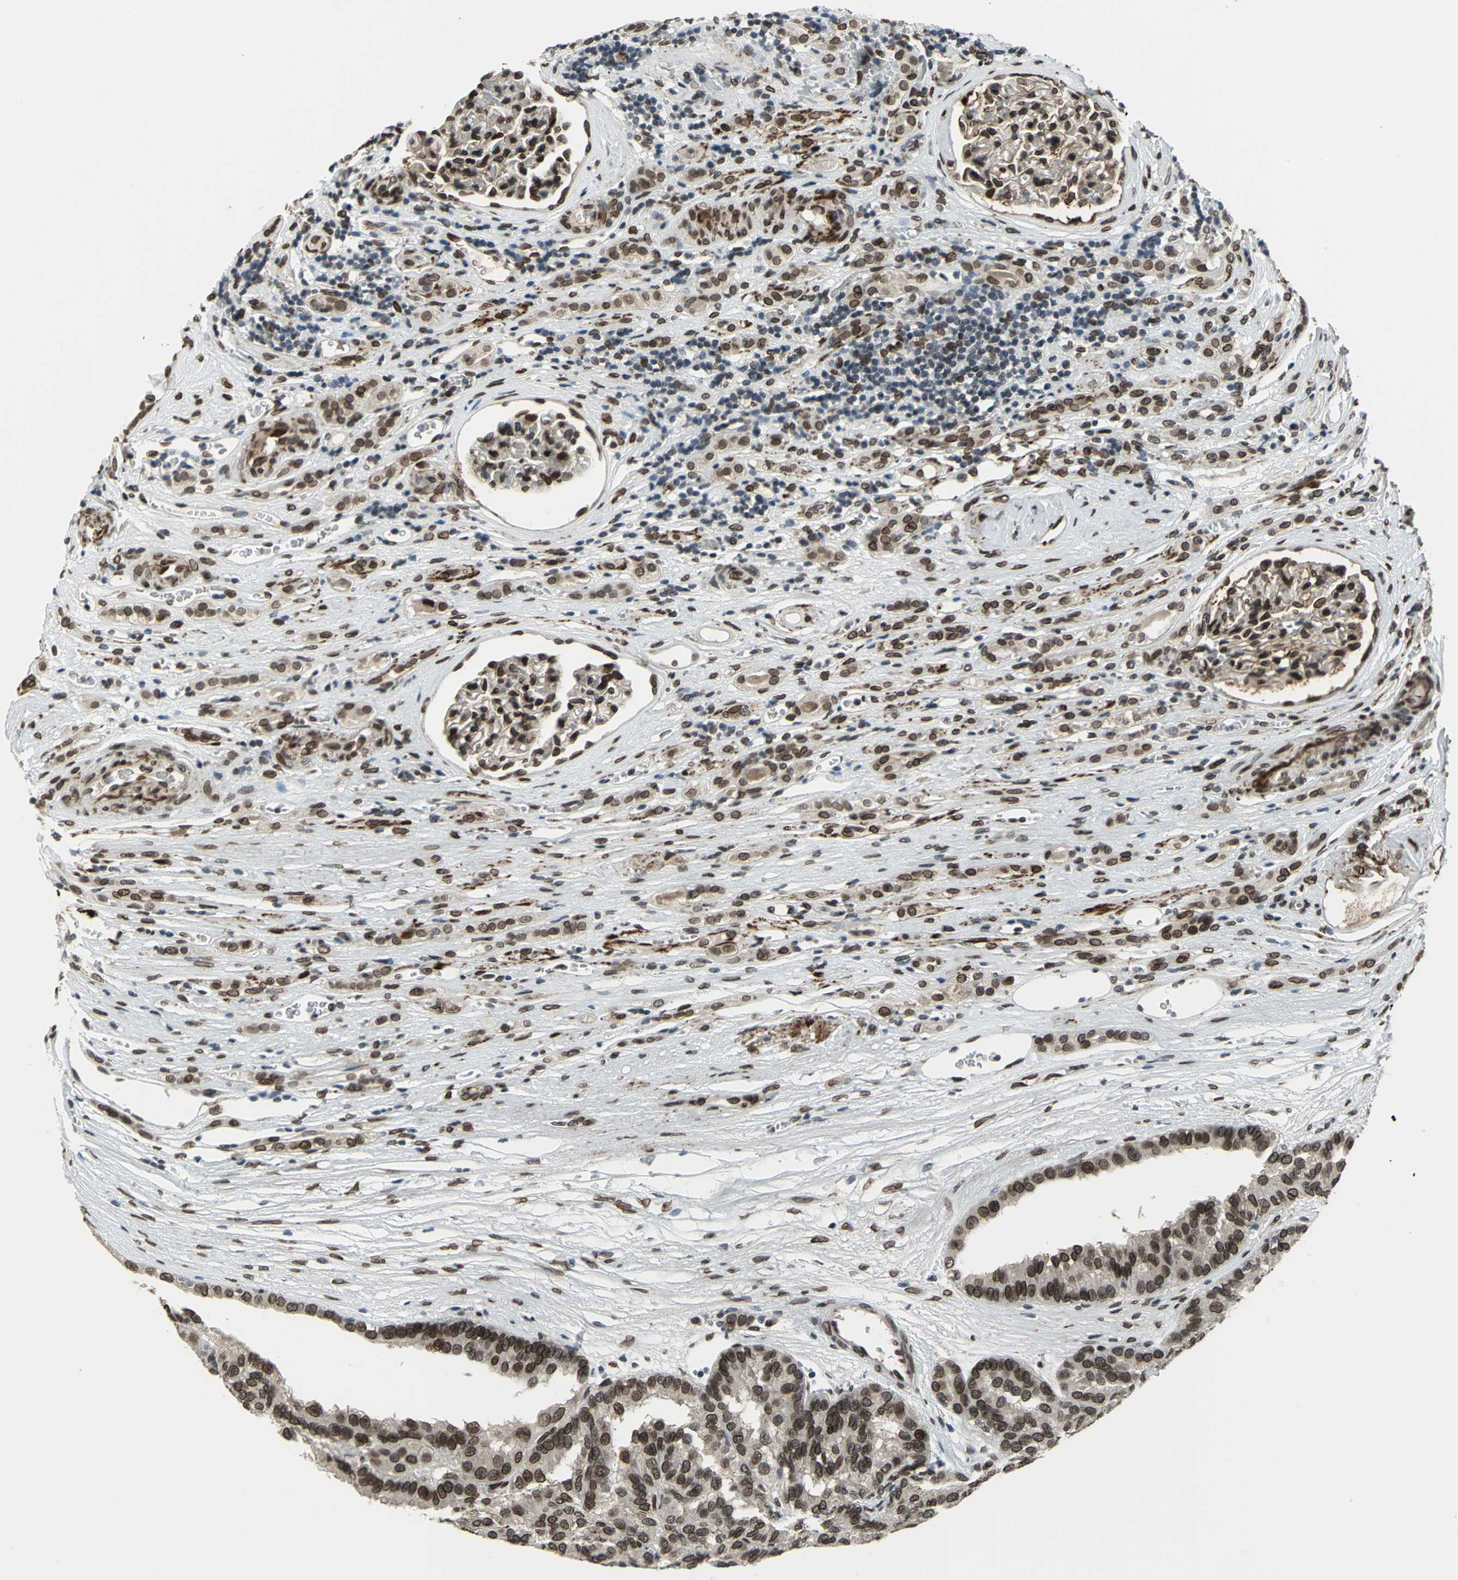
{"staining": {"intensity": "strong", "quantity": ">75%", "location": "cytoplasmic/membranous,nuclear"}, "tissue": "renal cancer", "cell_type": "Tumor cells", "image_type": "cancer", "snomed": [{"axis": "morphology", "description": "Adenocarcinoma, NOS"}, {"axis": "topography", "description": "Kidney"}], "caption": "Tumor cells reveal high levels of strong cytoplasmic/membranous and nuclear expression in approximately >75% of cells in human renal adenocarcinoma. (brown staining indicates protein expression, while blue staining denotes nuclei).", "gene": "ISY1", "patient": {"sex": "male", "age": 46}}